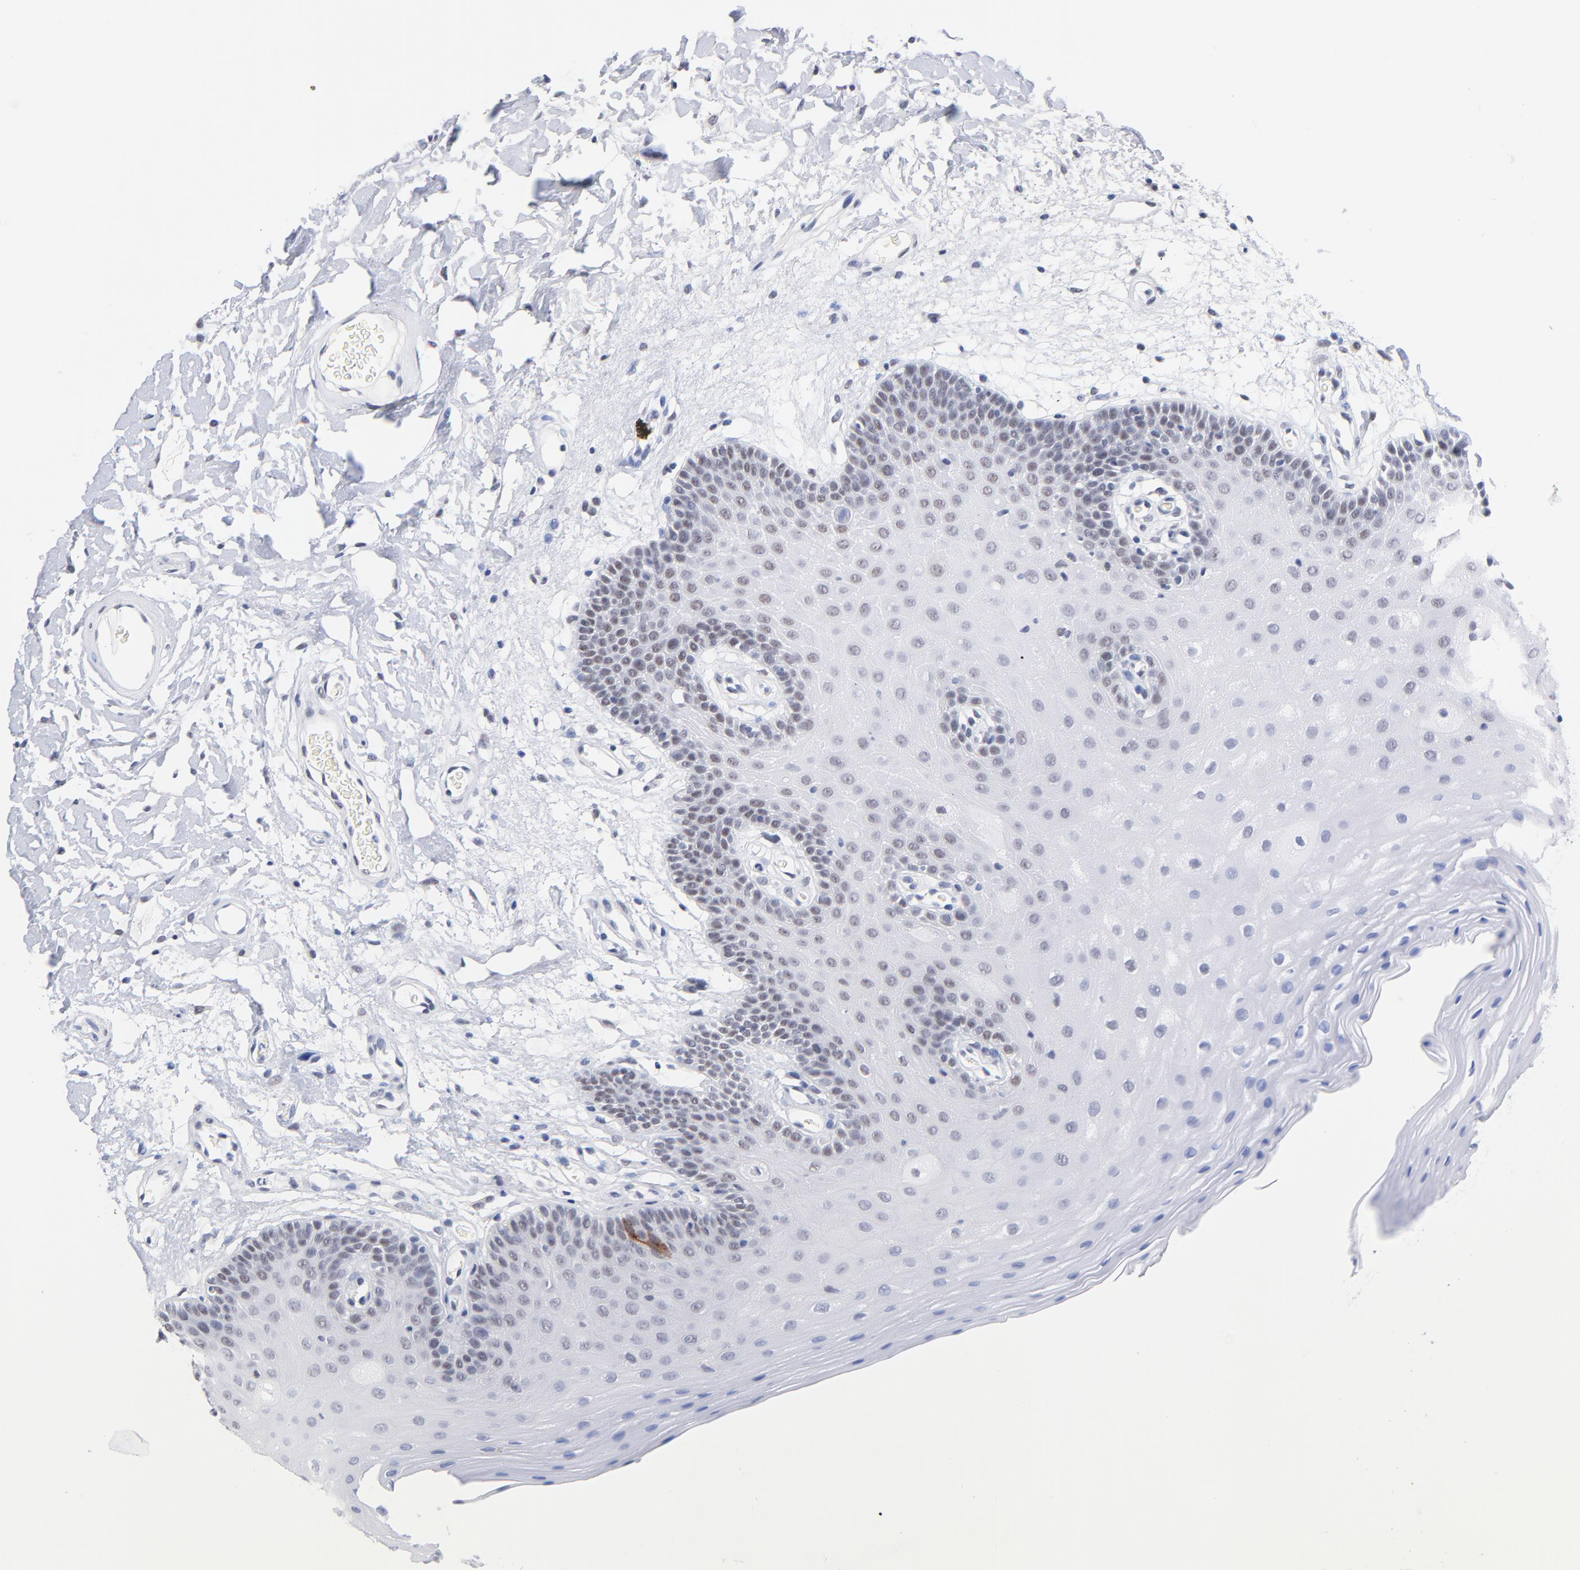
{"staining": {"intensity": "weak", "quantity": "<25%", "location": "nuclear"}, "tissue": "oral mucosa", "cell_type": "Squamous epithelial cells", "image_type": "normal", "snomed": [{"axis": "morphology", "description": "Normal tissue, NOS"}, {"axis": "morphology", "description": "Squamous cell carcinoma, NOS"}, {"axis": "topography", "description": "Skeletal muscle"}, {"axis": "topography", "description": "Oral tissue"}, {"axis": "topography", "description": "Head-Neck"}], "caption": "DAB immunohistochemical staining of benign oral mucosa shows no significant staining in squamous epithelial cells.", "gene": "ZNF74", "patient": {"sex": "male", "age": 71}}